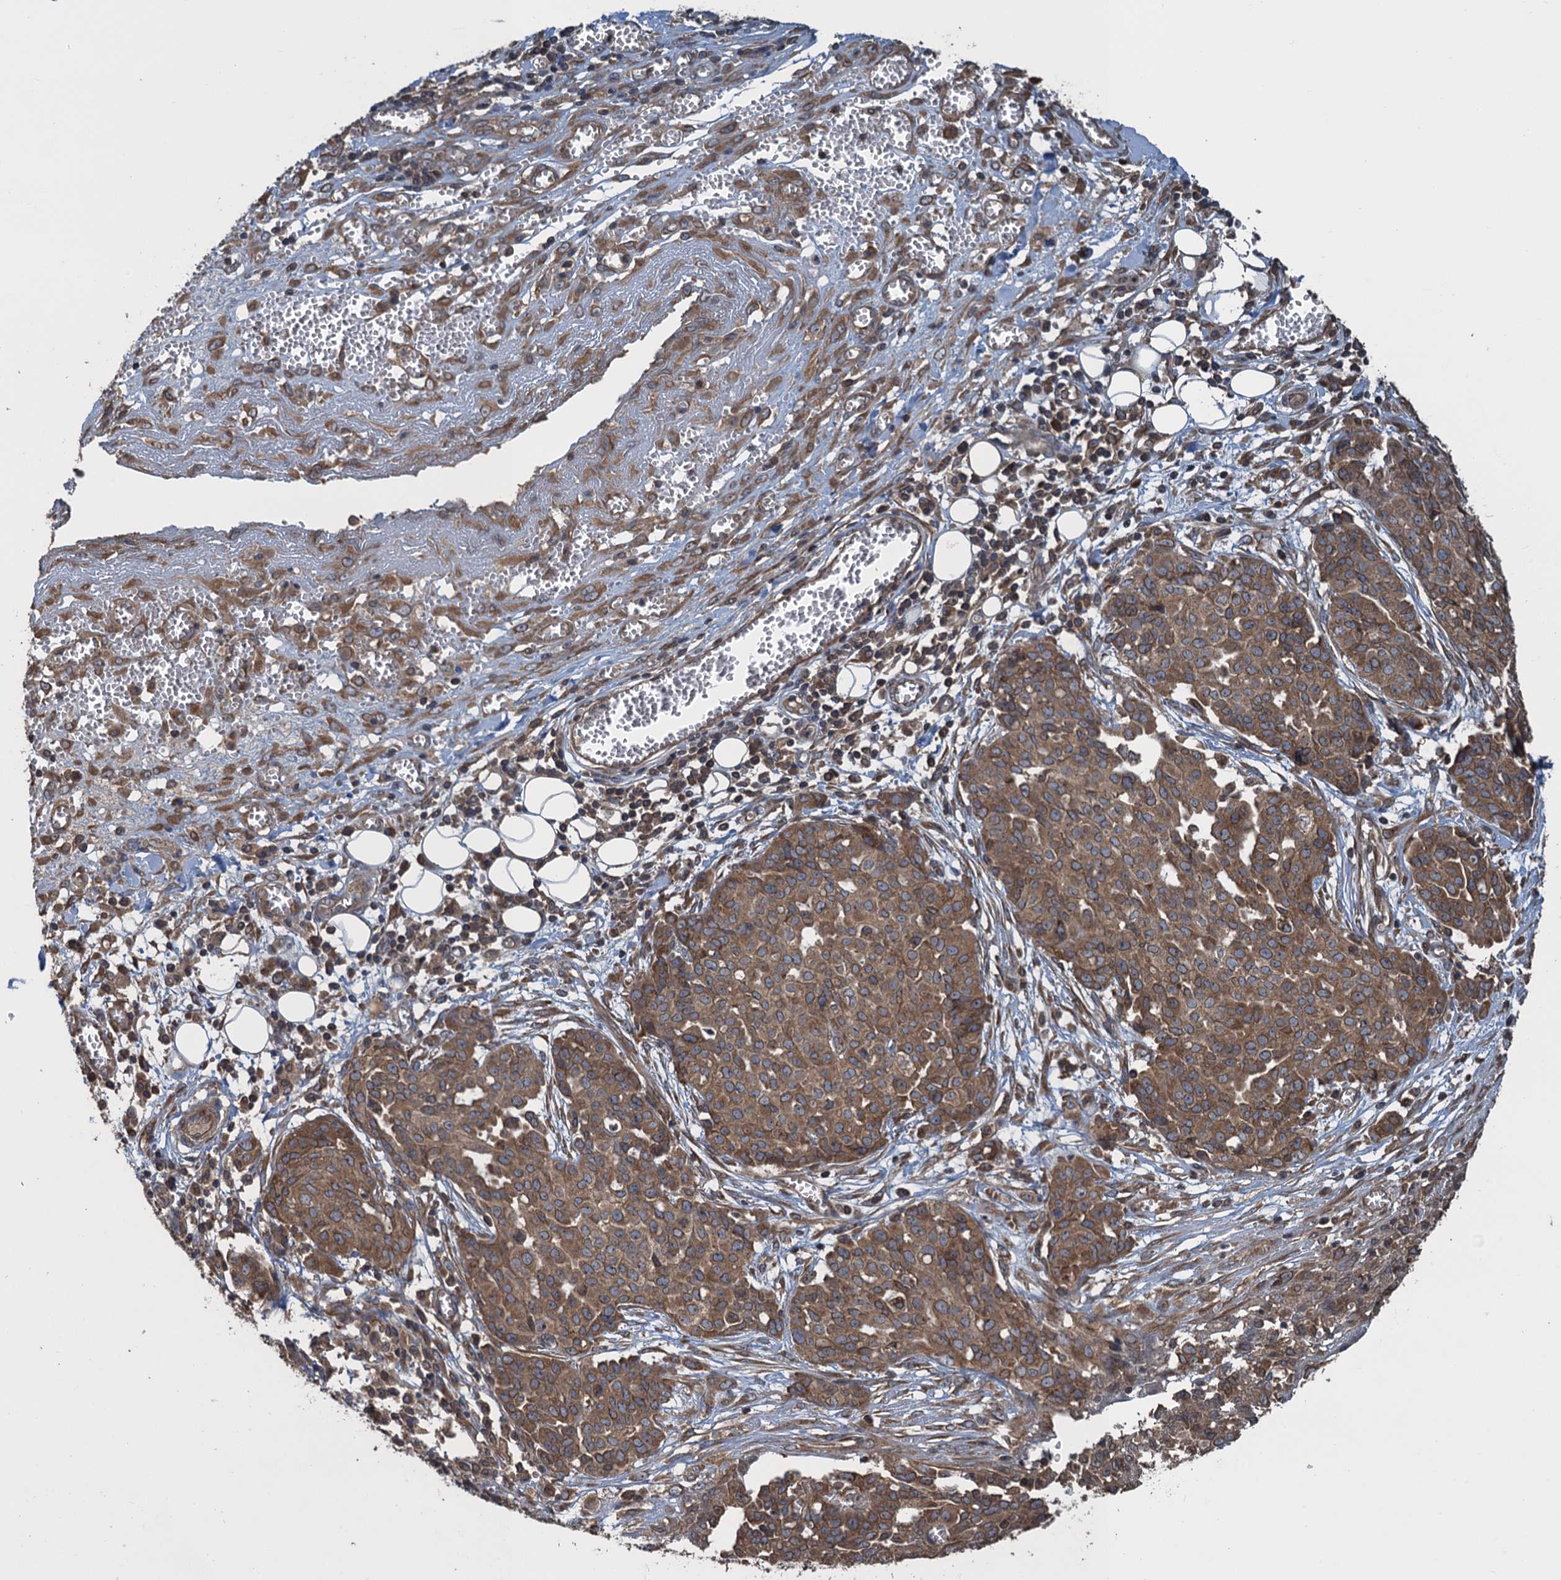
{"staining": {"intensity": "moderate", "quantity": ">75%", "location": "cytoplasmic/membranous"}, "tissue": "ovarian cancer", "cell_type": "Tumor cells", "image_type": "cancer", "snomed": [{"axis": "morphology", "description": "Cystadenocarcinoma, serous, NOS"}, {"axis": "topography", "description": "Soft tissue"}, {"axis": "topography", "description": "Ovary"}], "caption": "The immunohistochemical stain labels moderate cytoplasmic/membranous positivity in tumor cells of serous cystadenocarcinoma (ovarian) tissue. (DAB (3,3'-diaminobenzidine) IHC with brightfield microscopy, high magnification).", "gene": "GLE1", "patient": {"sex": "female", "age": 57}}